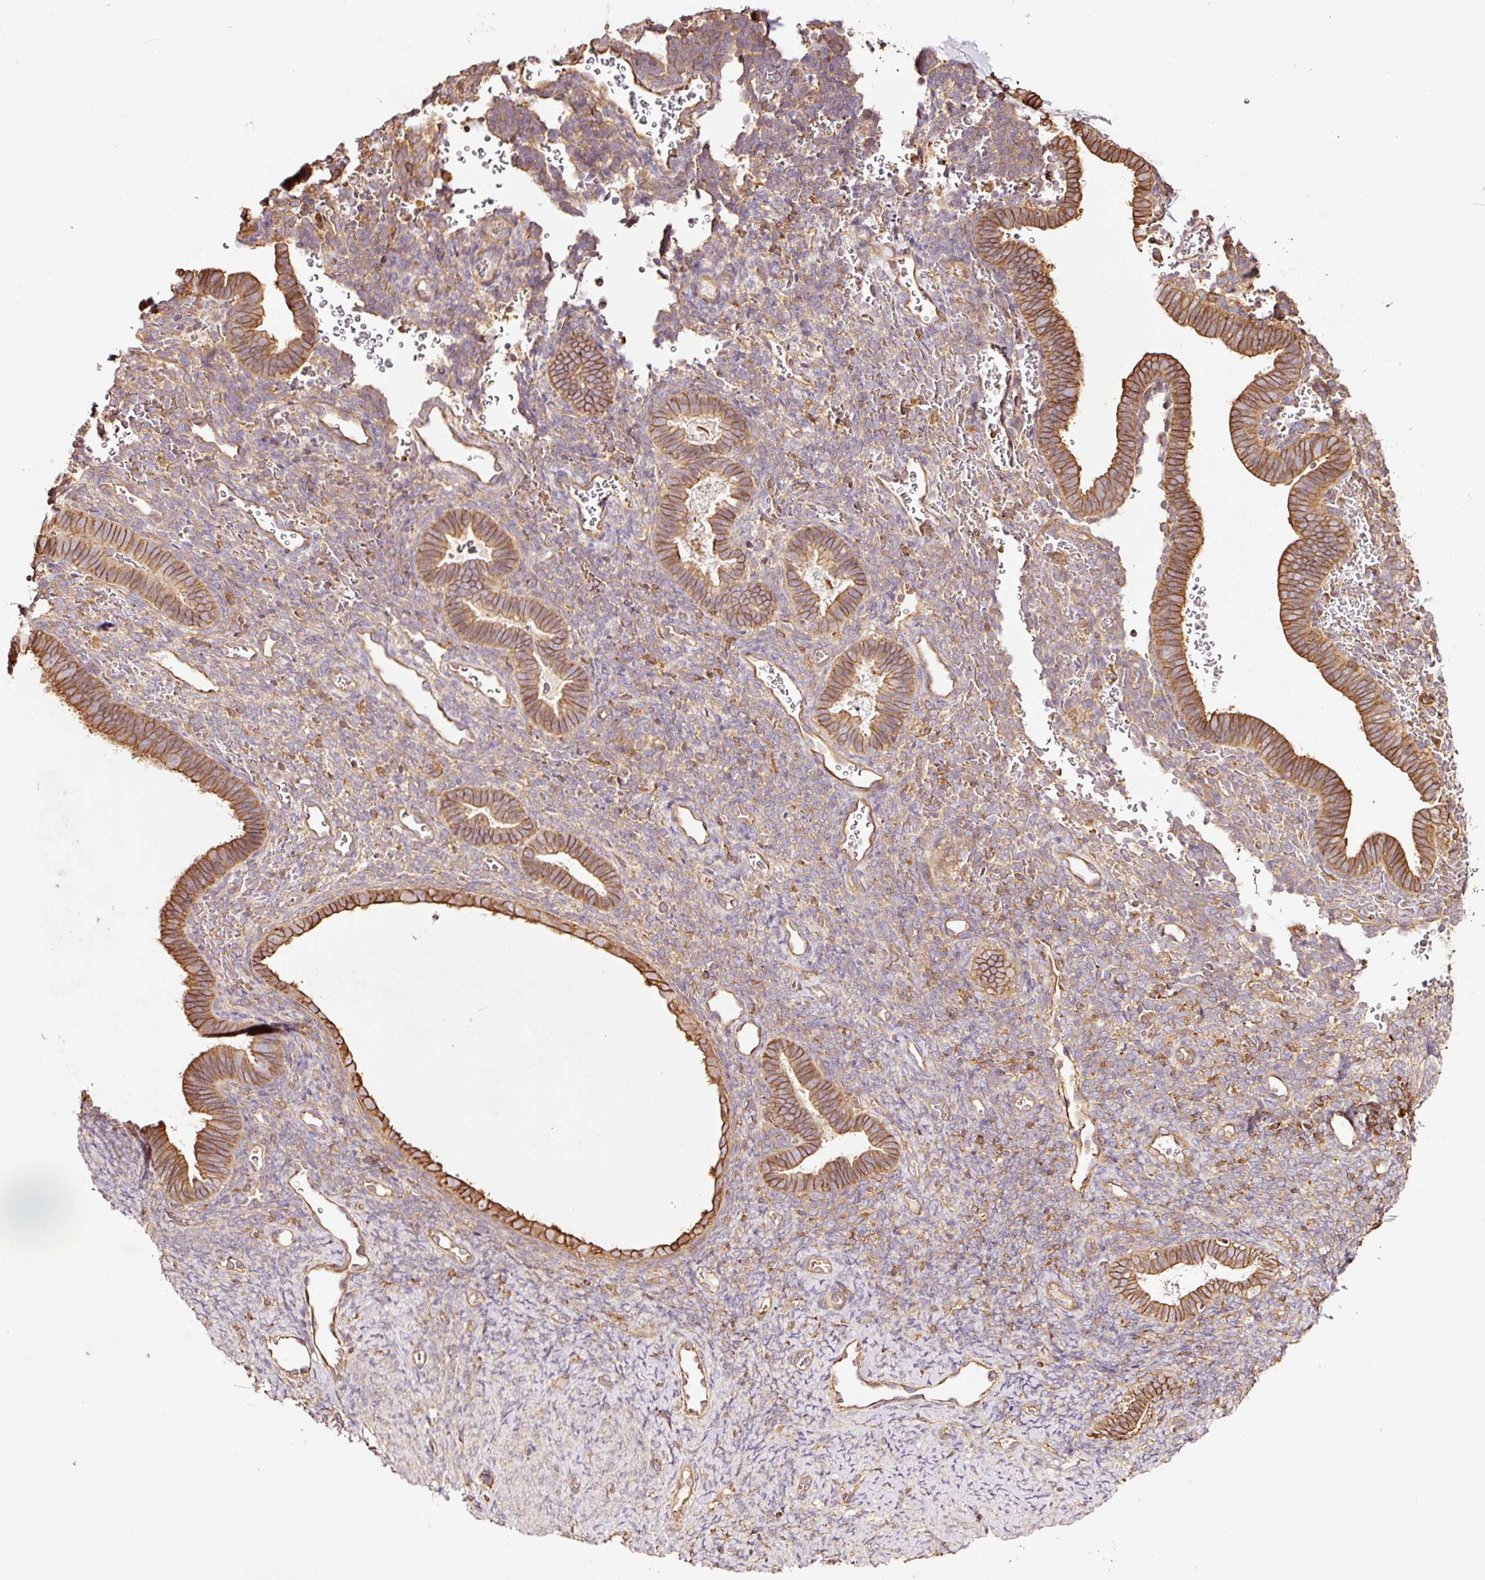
{"staining": {"intensity": "weak", "quantity": "25%-75%", "location": "cytoplasmic/membranous"}, "tissue": "endometrium", "cell_type": "Cells in endometrial stroma", "image_type": "normal", "snomed": [{"axis": "morphology", "description": "Normal tissue, NOS"}, {"axis": "topography", "description": "Endometrium"}], "caption": "Weak cytoplasmic/membranous expression is identified in about 25%-75% of cells in endometrial stroma in unremarkable endometrium. (Stains: DAB in brown, nuclei in blue, Microscopy: brightfield microscopy at high magnification).", "gene": "METAP1", "patient": {"sex": "female", "age": 34}}